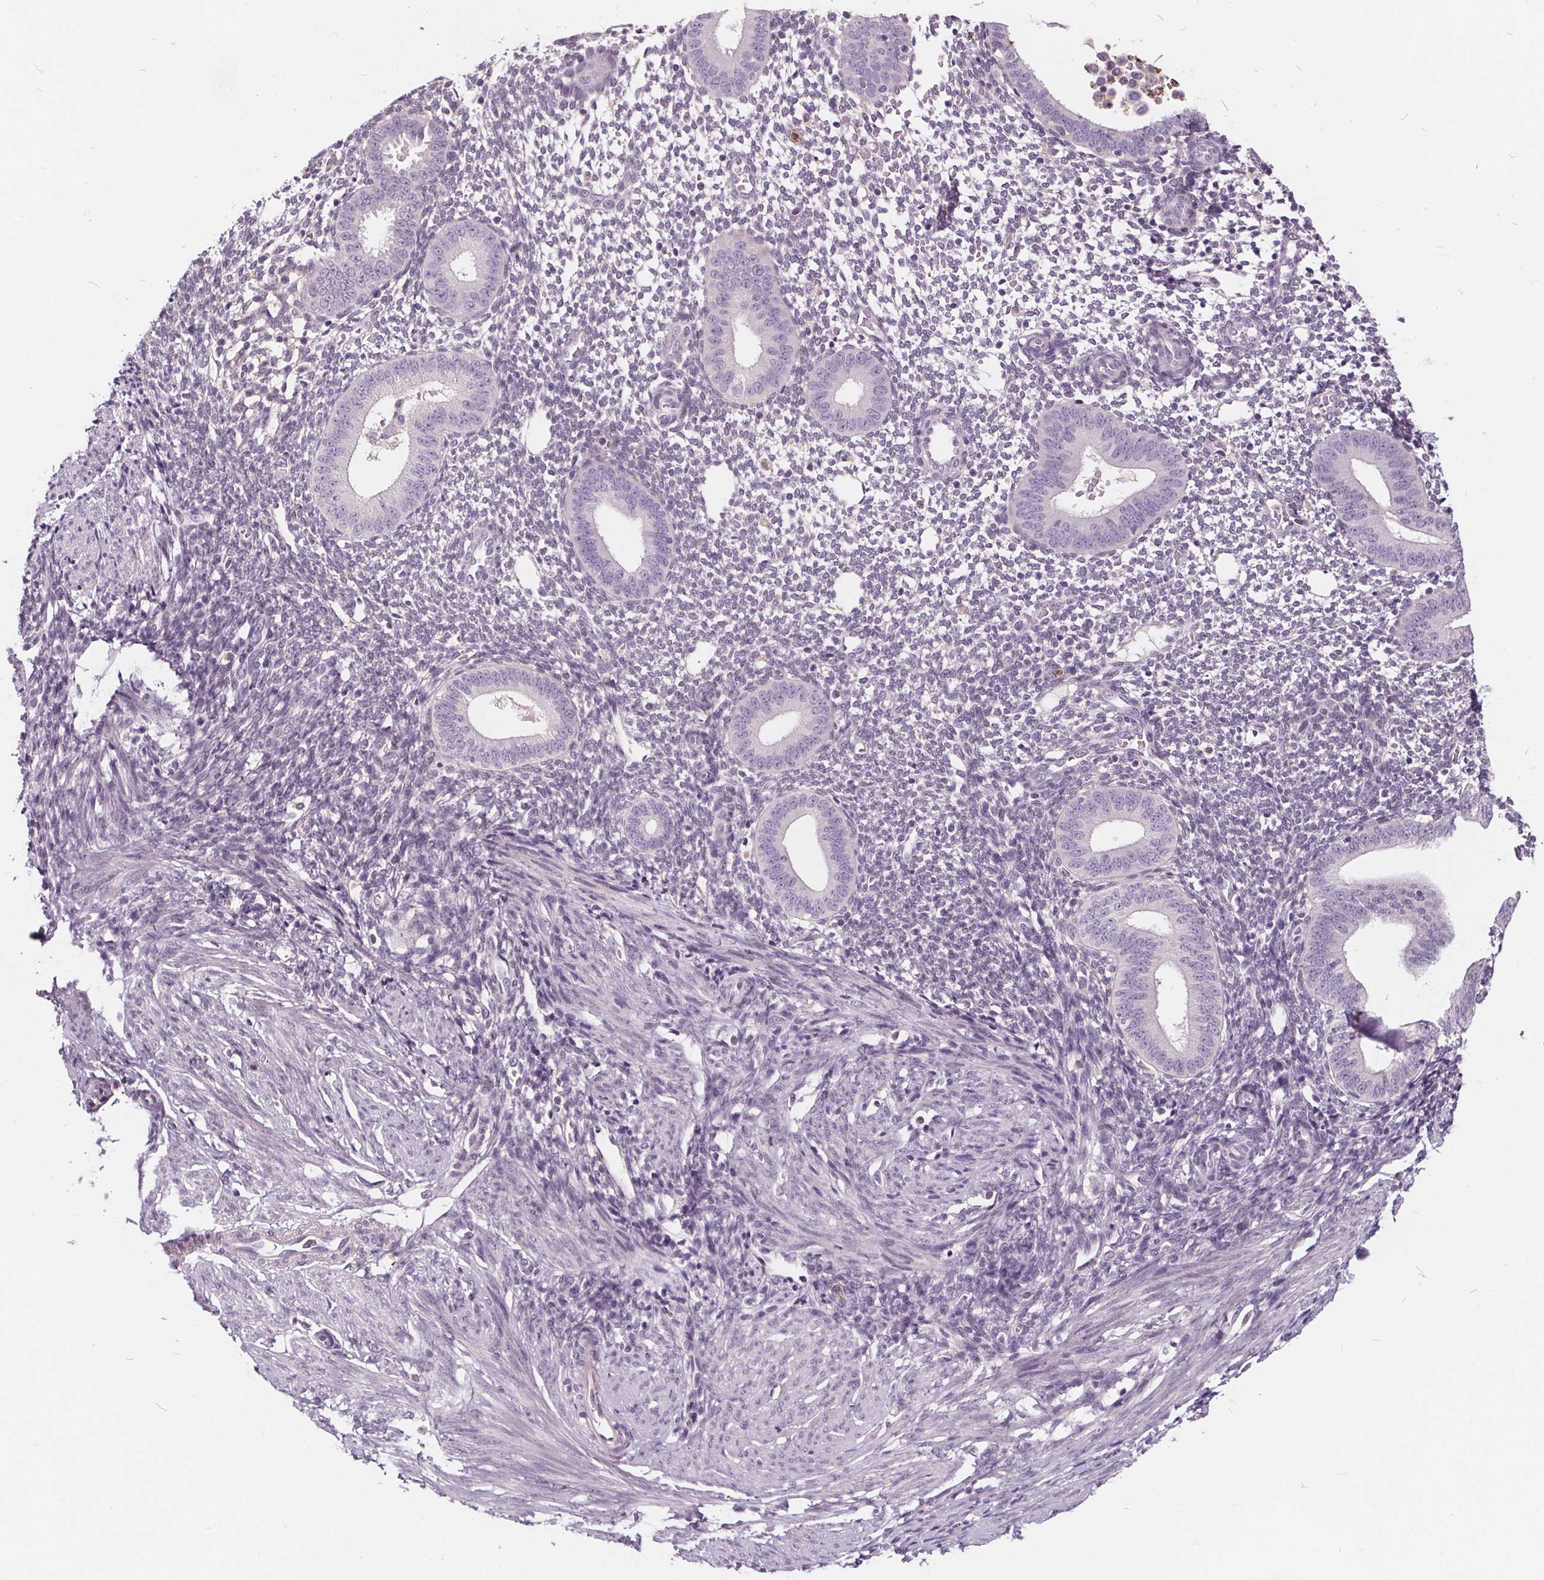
{"staining": {"intensity": "negative", "quantity": "none", "location": "none"}, "tissue": "endometrium", "cell_type": "Cells in endometrial stroma", "image_type": "normal", "snomed": [{"axis": "morphology", "description": "Normal tissue, NOS"}, {"axis": "topography", "description": "Endometrium"}], "caption": "An IHC image of benign endometrium is shown. There is no staining in cells in endometrial stroma of endometrium. (Stains: DAB (3,3'-diaminobenzidine) immunohistochemistry with hematoxylin counter stain, Microscopy: brightfield microscopy at high magnification).", "gene": "HAAO", "patient": {"sex": "female", "age": 40}}